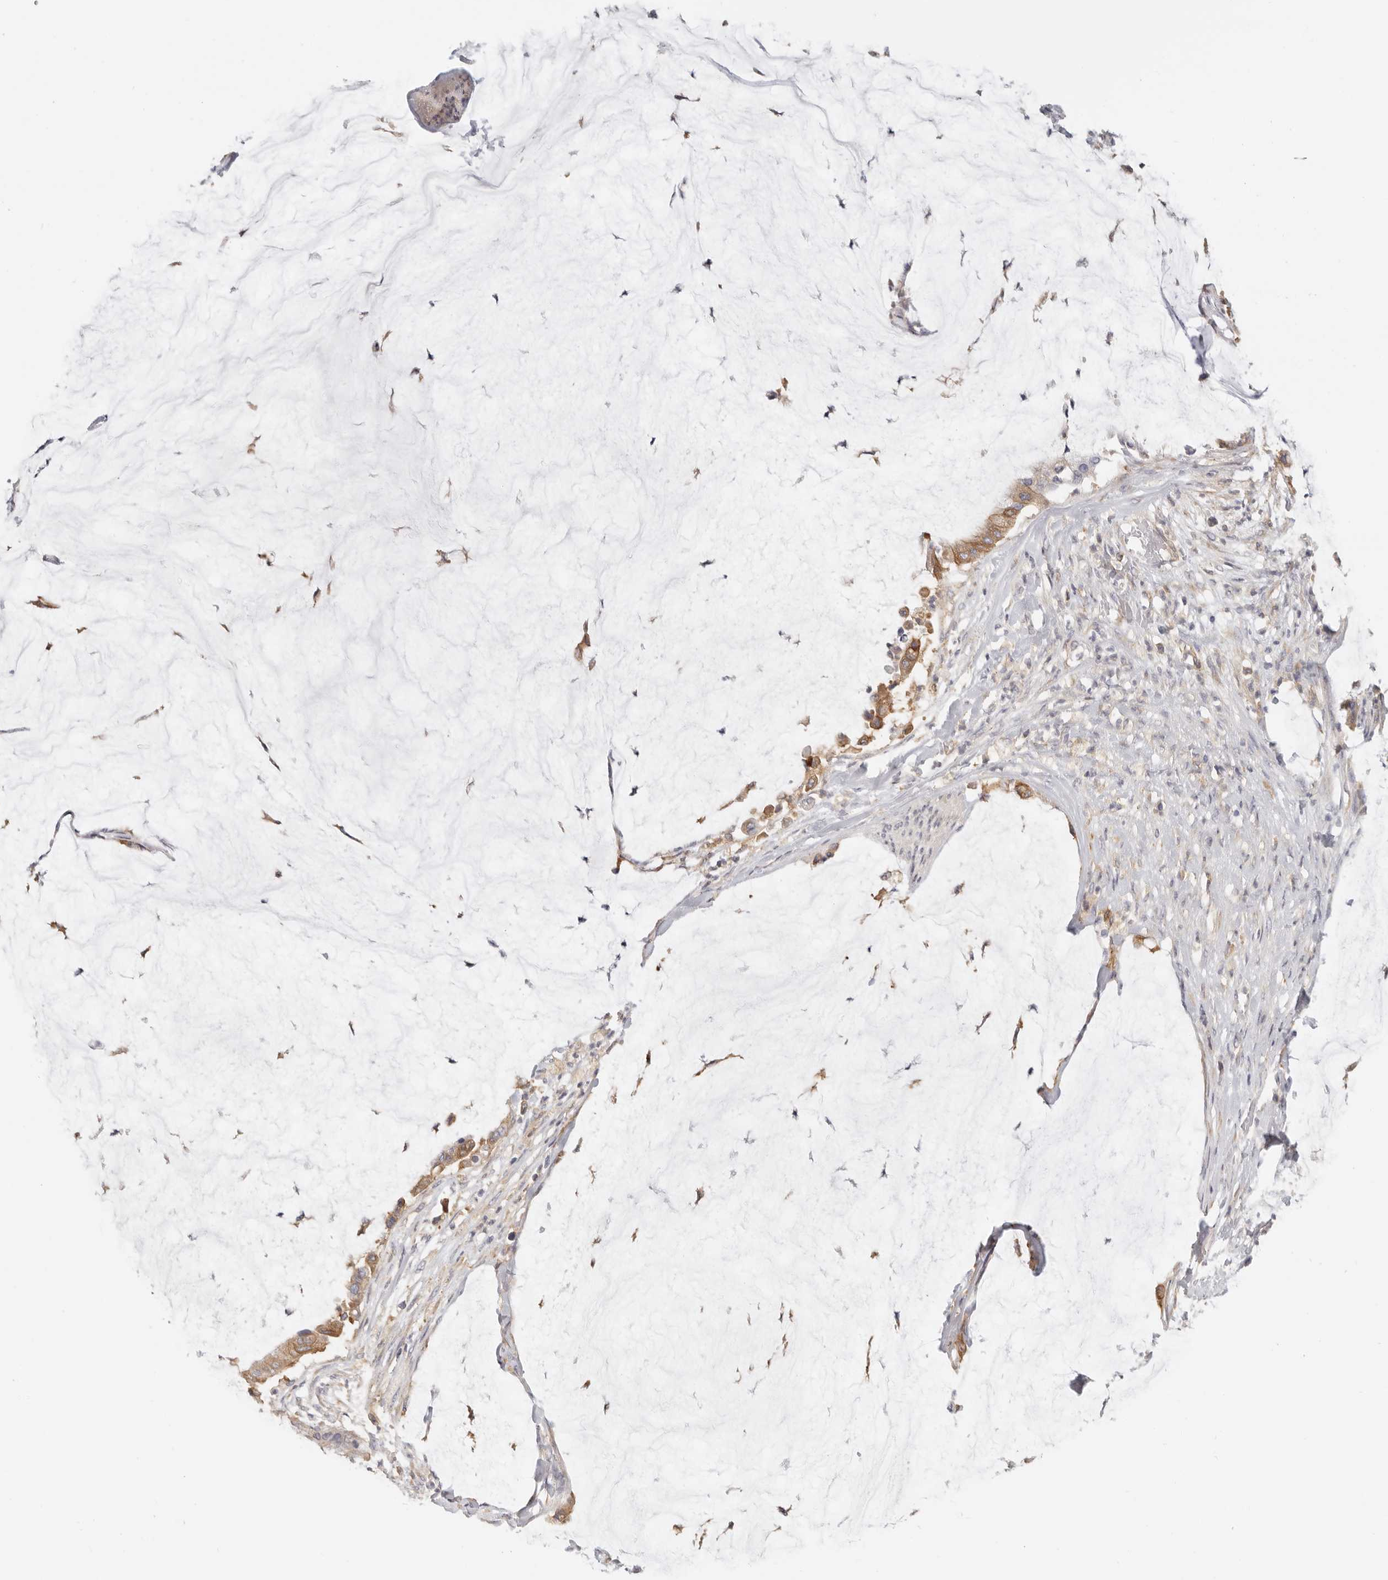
{"staining": {"intensity": "moderate", "quantity": ">75%", "location": "cytoplasmic/membranous"}, "tissue": "pancreatic cancer", "cell_type": "Tumor cells", "image_type": "cancer", "snomed": [{"axis": "morphology", "description": "Adenocarcinoma, NOS"}, {"axis": "topography", "description": "Pancreas"}], "caption": "Immunohistochemistry (IHC) histopathology image of pancreatic adenocarcinoma stained for a protein (brown), which reveals medium levels of moderate cytoplasmic/membranous staining in approximately >75% of tumor cells.", "gene": "ANXA9", "patient": {"sex": "male", "age": 41}}